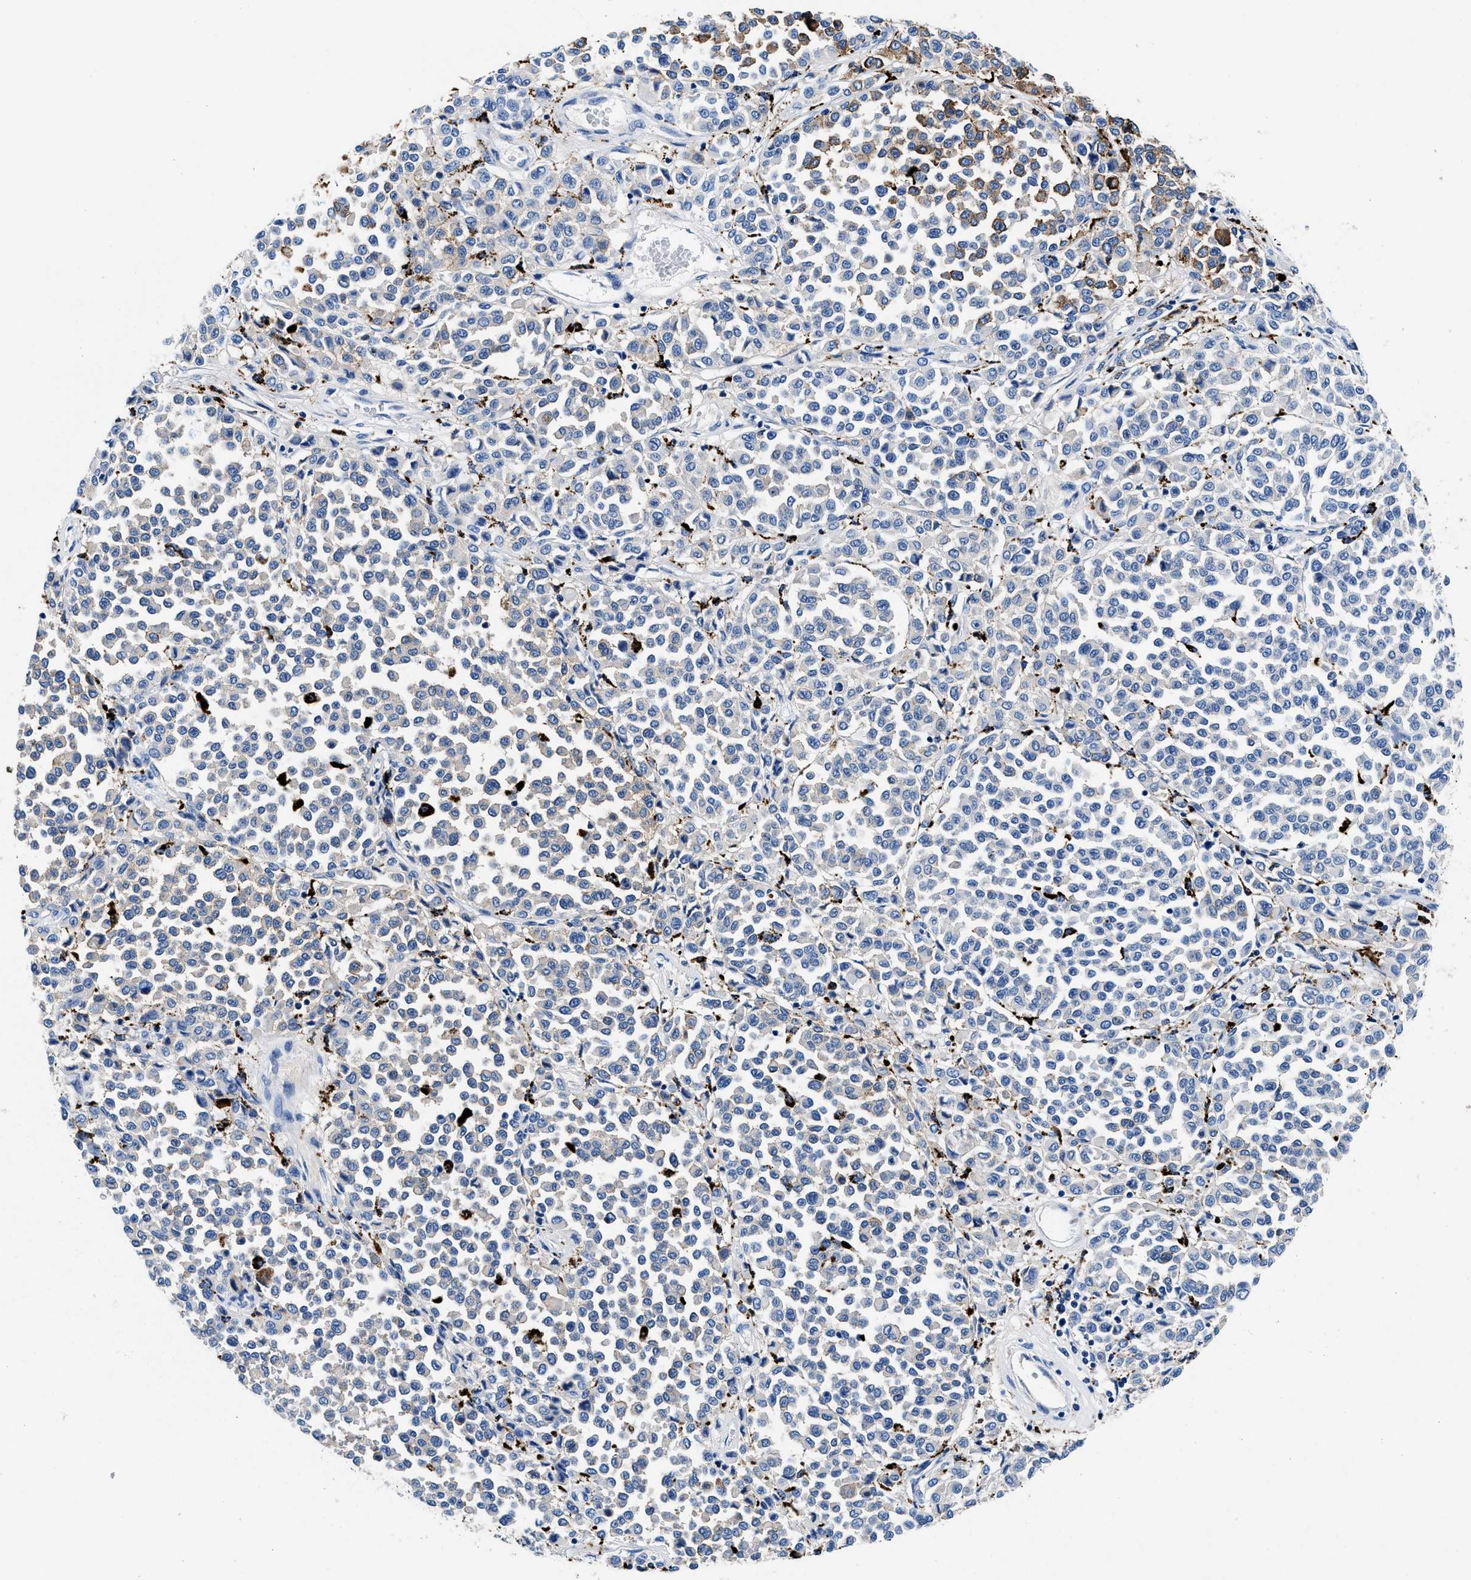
{"staining": {"intensity": "weak", "quantity": "<25%", "location": "cytoplasmic/membranous"}, "tissue": "melanoma", "cell_type": "Tumor cells", "image_type": "cancer", "snomed": [{"axis": "morphology", "description": "Malignant melanoma, Metastatic site"}, {"axis": "topography", "description": "Pancreas"}], "caption": "Tumor cells are negative for protein expression in human malignant melanoma (metastatic site). (Immunohistochemistry, brightfield microscopy, high magnification).", "gene": "OR14K1", "patient": {"sex": "female", "age": 30}}